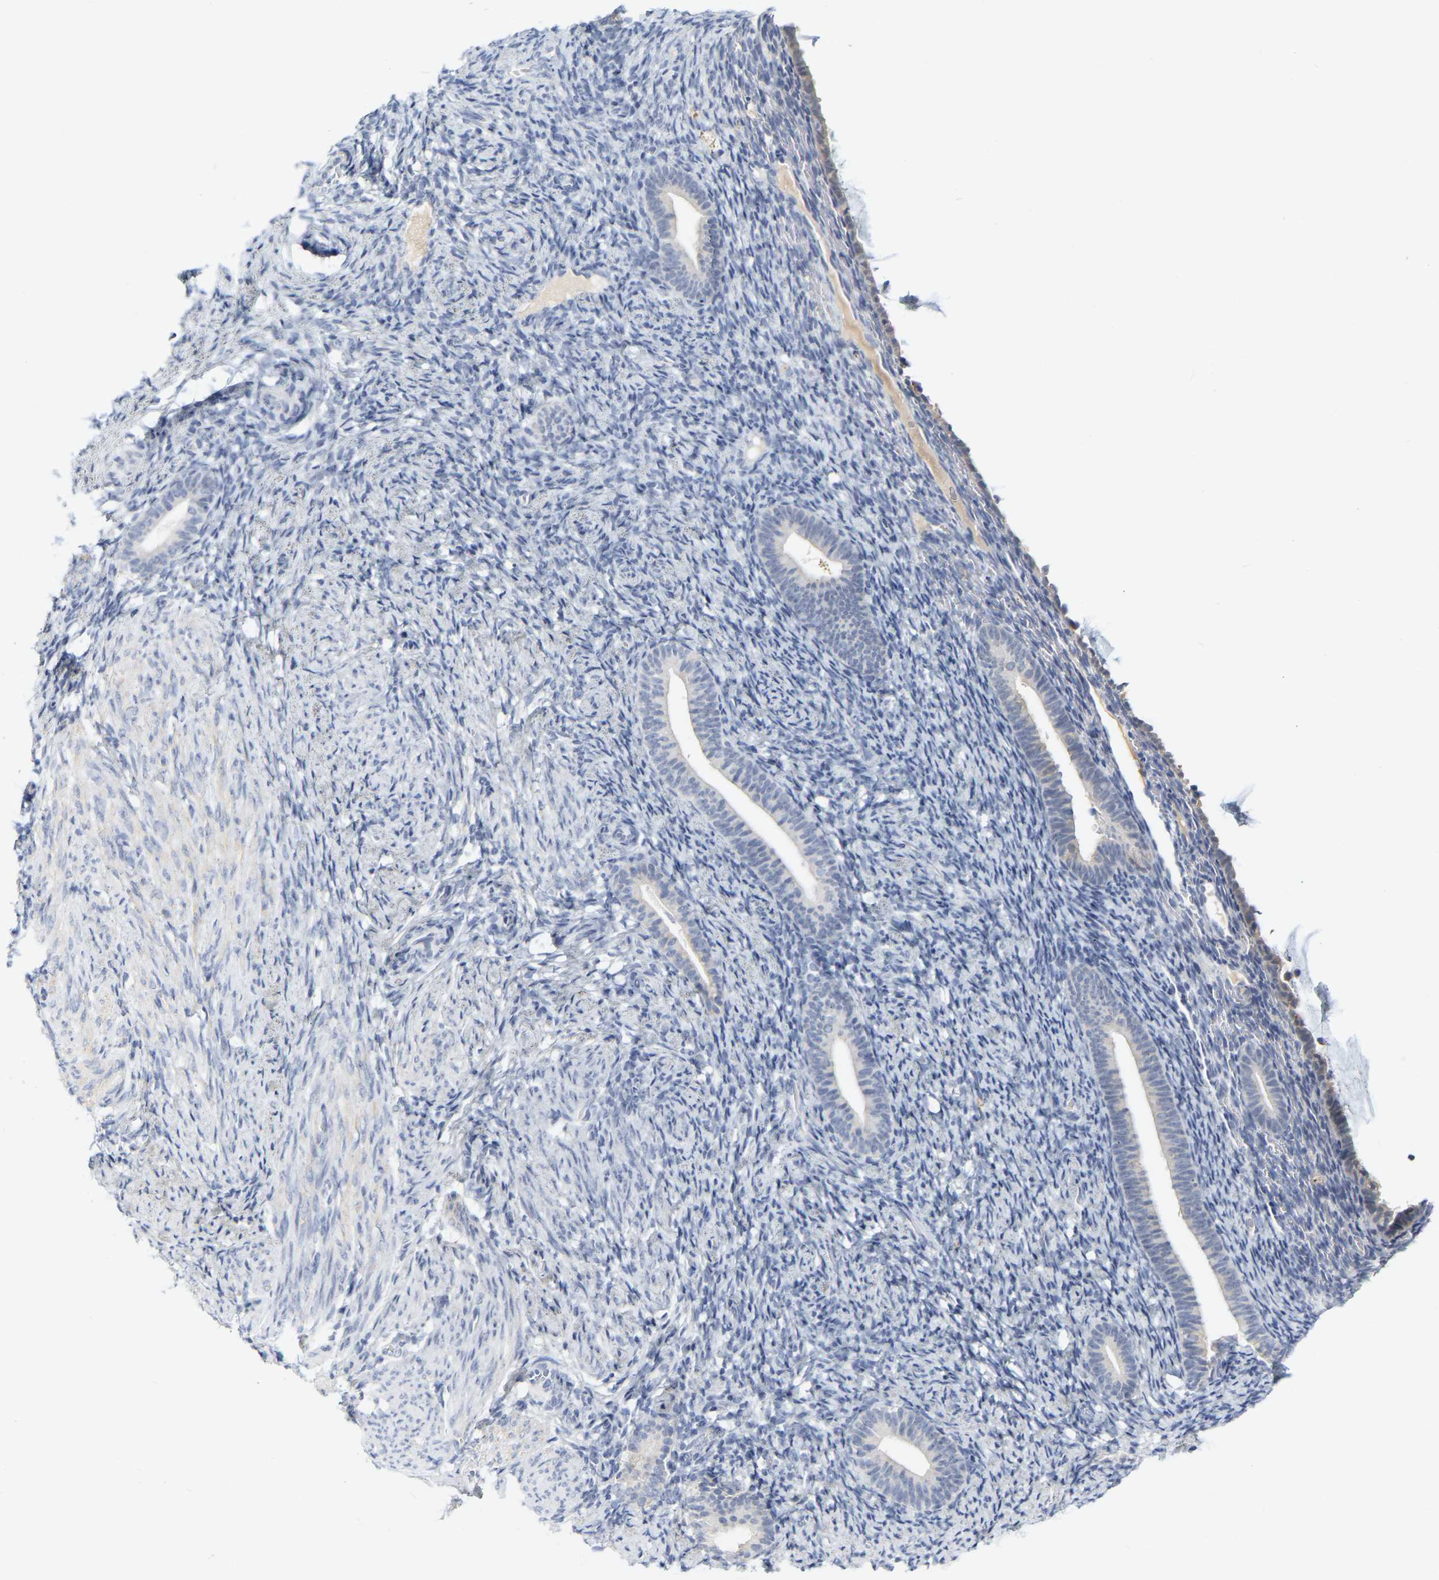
{"staining": {"intensity": "negative", "quantity": "none", "location": "none"}, "tissue": "endometrium", "cell_type": "Cells in endometrial stroma", "image_type": "normal", "snomed": [{"axis": "morphology", "description": "Normal tissue, NOS"}, {"axis": "topography", "description": "Endometrium"}], "caption": "An immunohistochemistry histopathology image of unremarkable endometrium is shown. There is no staining in cells in endometrial stroma of endometrium.", "gene": "KRT76", "patient": {"sex": "female", "age": 51}}